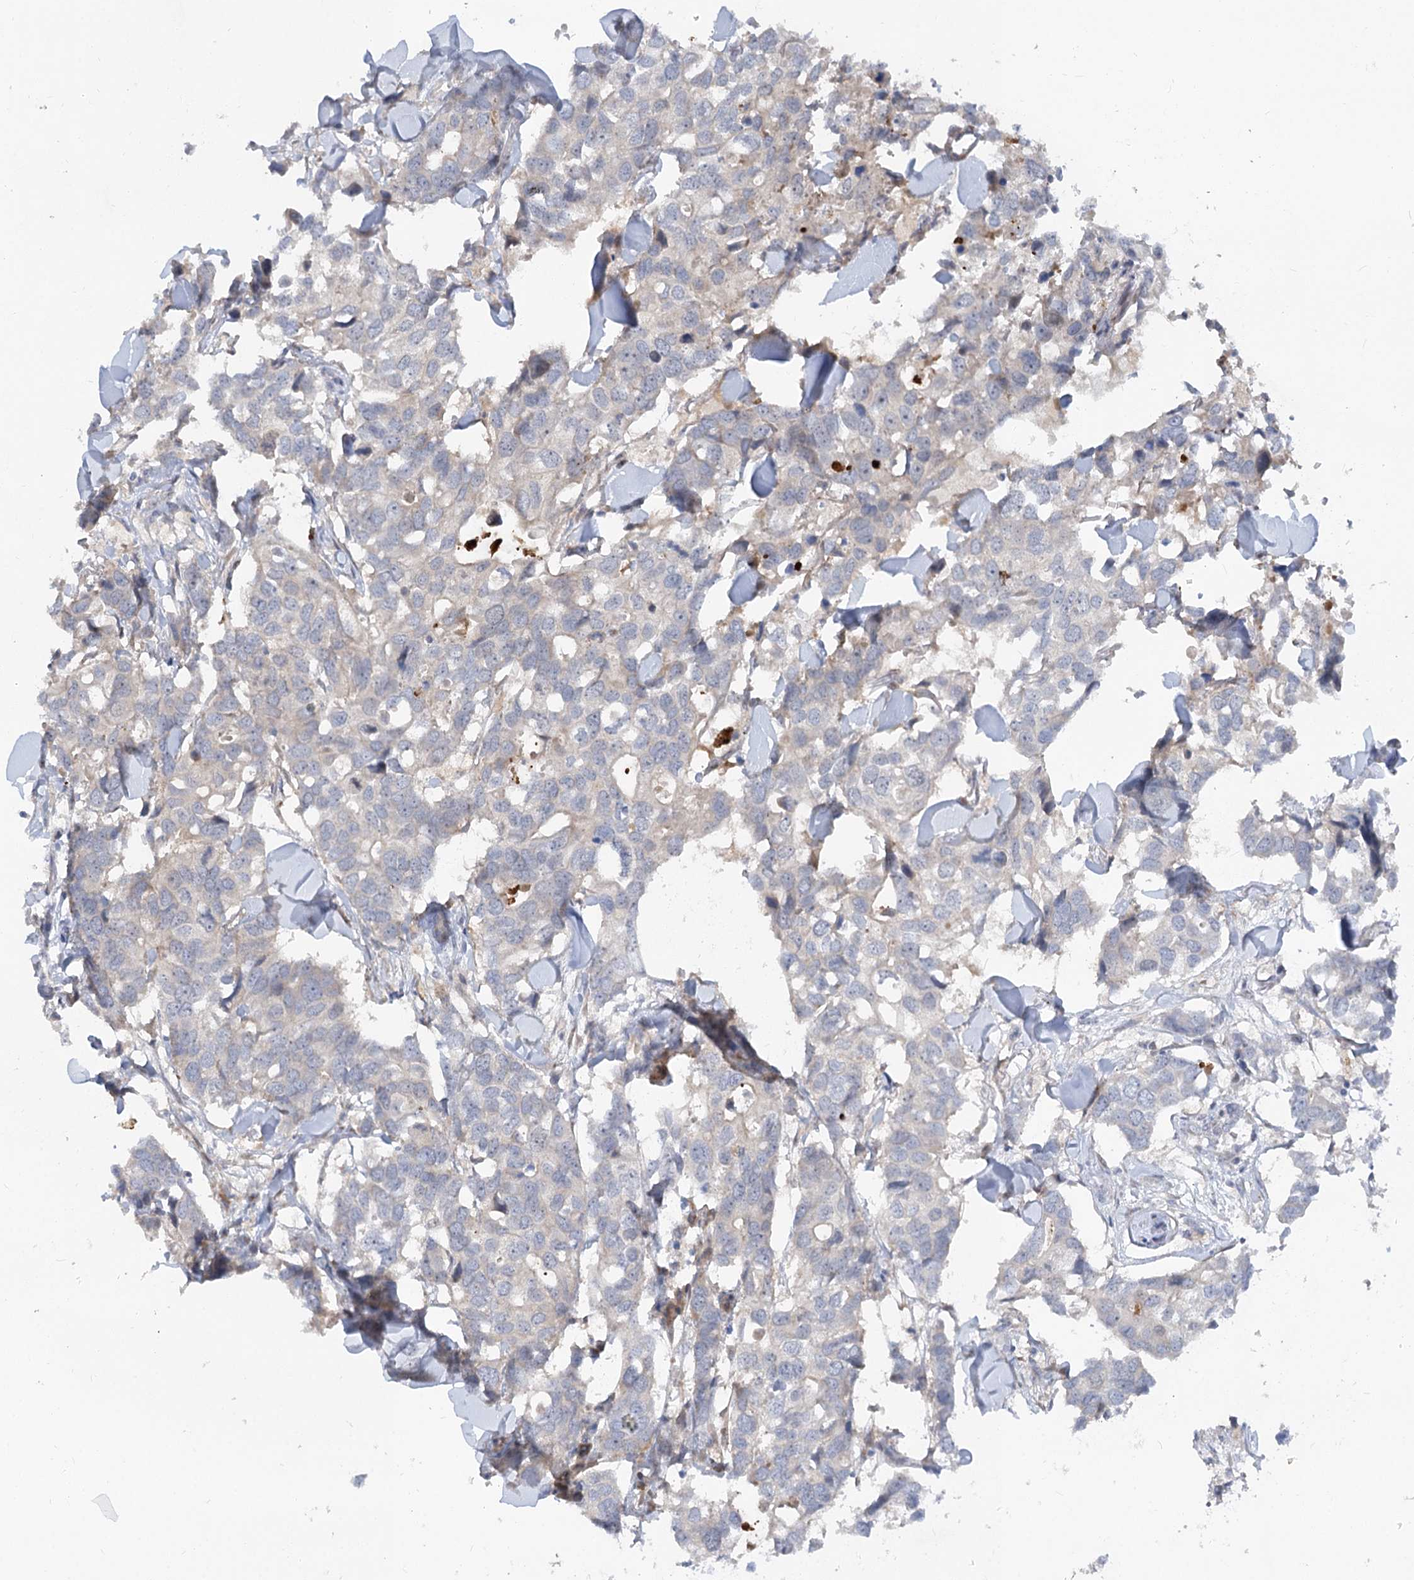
{"staining": {"intensity": "negative", "quantity": "none", "location": "none"}, "tissue": "breast cancer", "cell_type": "Tumor cells", "image_type": "cancer", "snomed": [{"axis": "morphology", "description": "Duct carcinoma"}, {"axis": "topography", "description": "Breast"}], "caption": "Immunohistochemistry (IHC) of human breast intraductal carcinoma exhibits no staining in tumor cells. Brightfield microscopy of IHC stained with DAB (brown) and hematoxylin (blue), captured at high magnification.", "gene": "FGF19", "patient": {"sex": "female", "age": 83}}